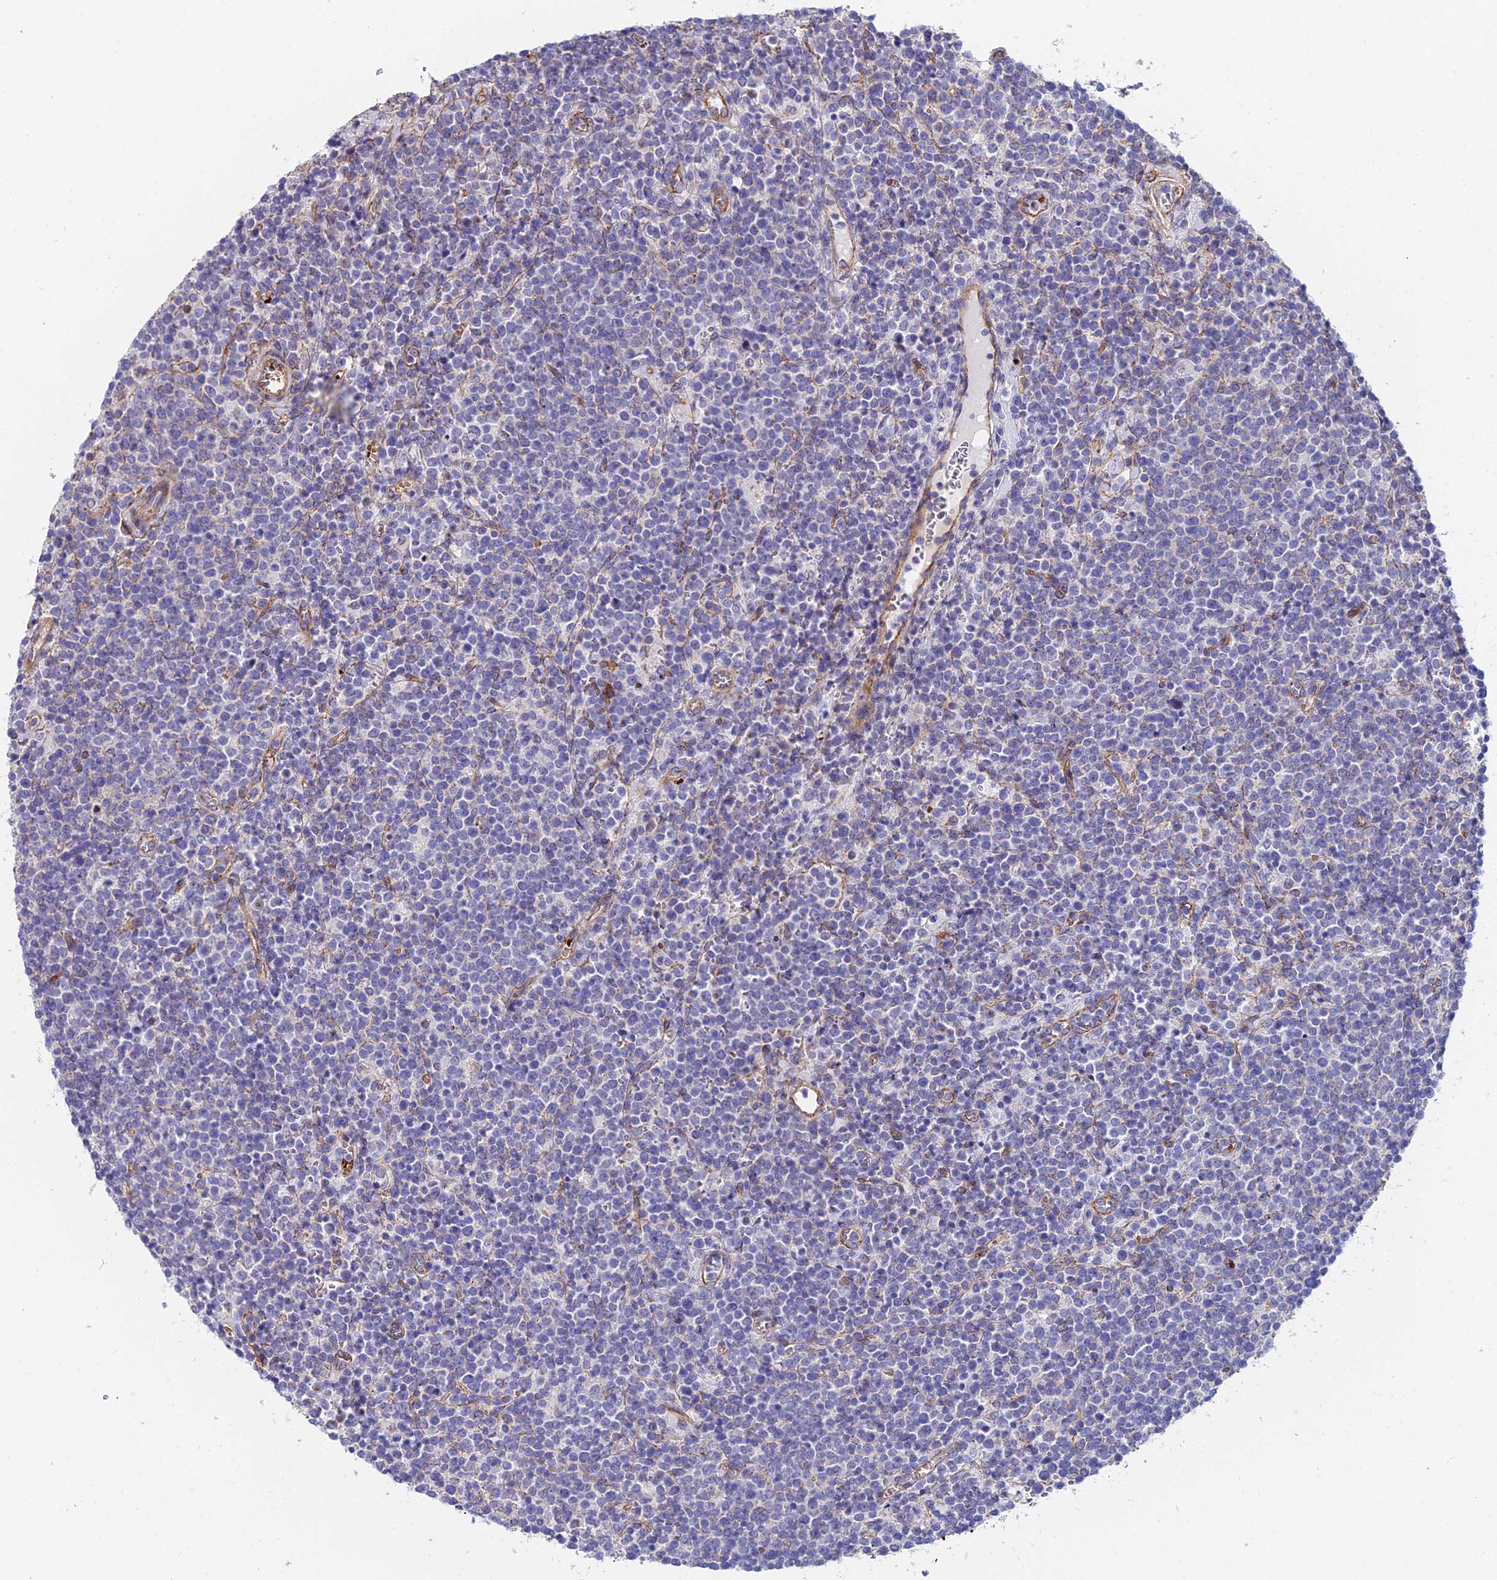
{"staining": {"intensity": "negative", "quantity": "none", "location": "none"}, "tissue": "lymphoma", "cell_type": "Tumor cells", "image_type": "cancer", "snomed": [{"axis": "morphology", "description": "Malignant lymphoma, non-Hodgkin's type, High grade"}, {"axis": "topography", "description": "Lymph node"}], "caption": "High magnification brightfield microscopy of lymphoma stained with DAB (3,3'-diaminobenzidine) (brown) and counterstained with hematoxylin (blue): tumor cells show no significant positivity. (Immunohistochemistry, brightfield microscopy, high magnification).", "gene": "ADGRF3", "patient": {"sex": "male", "age": 61}}